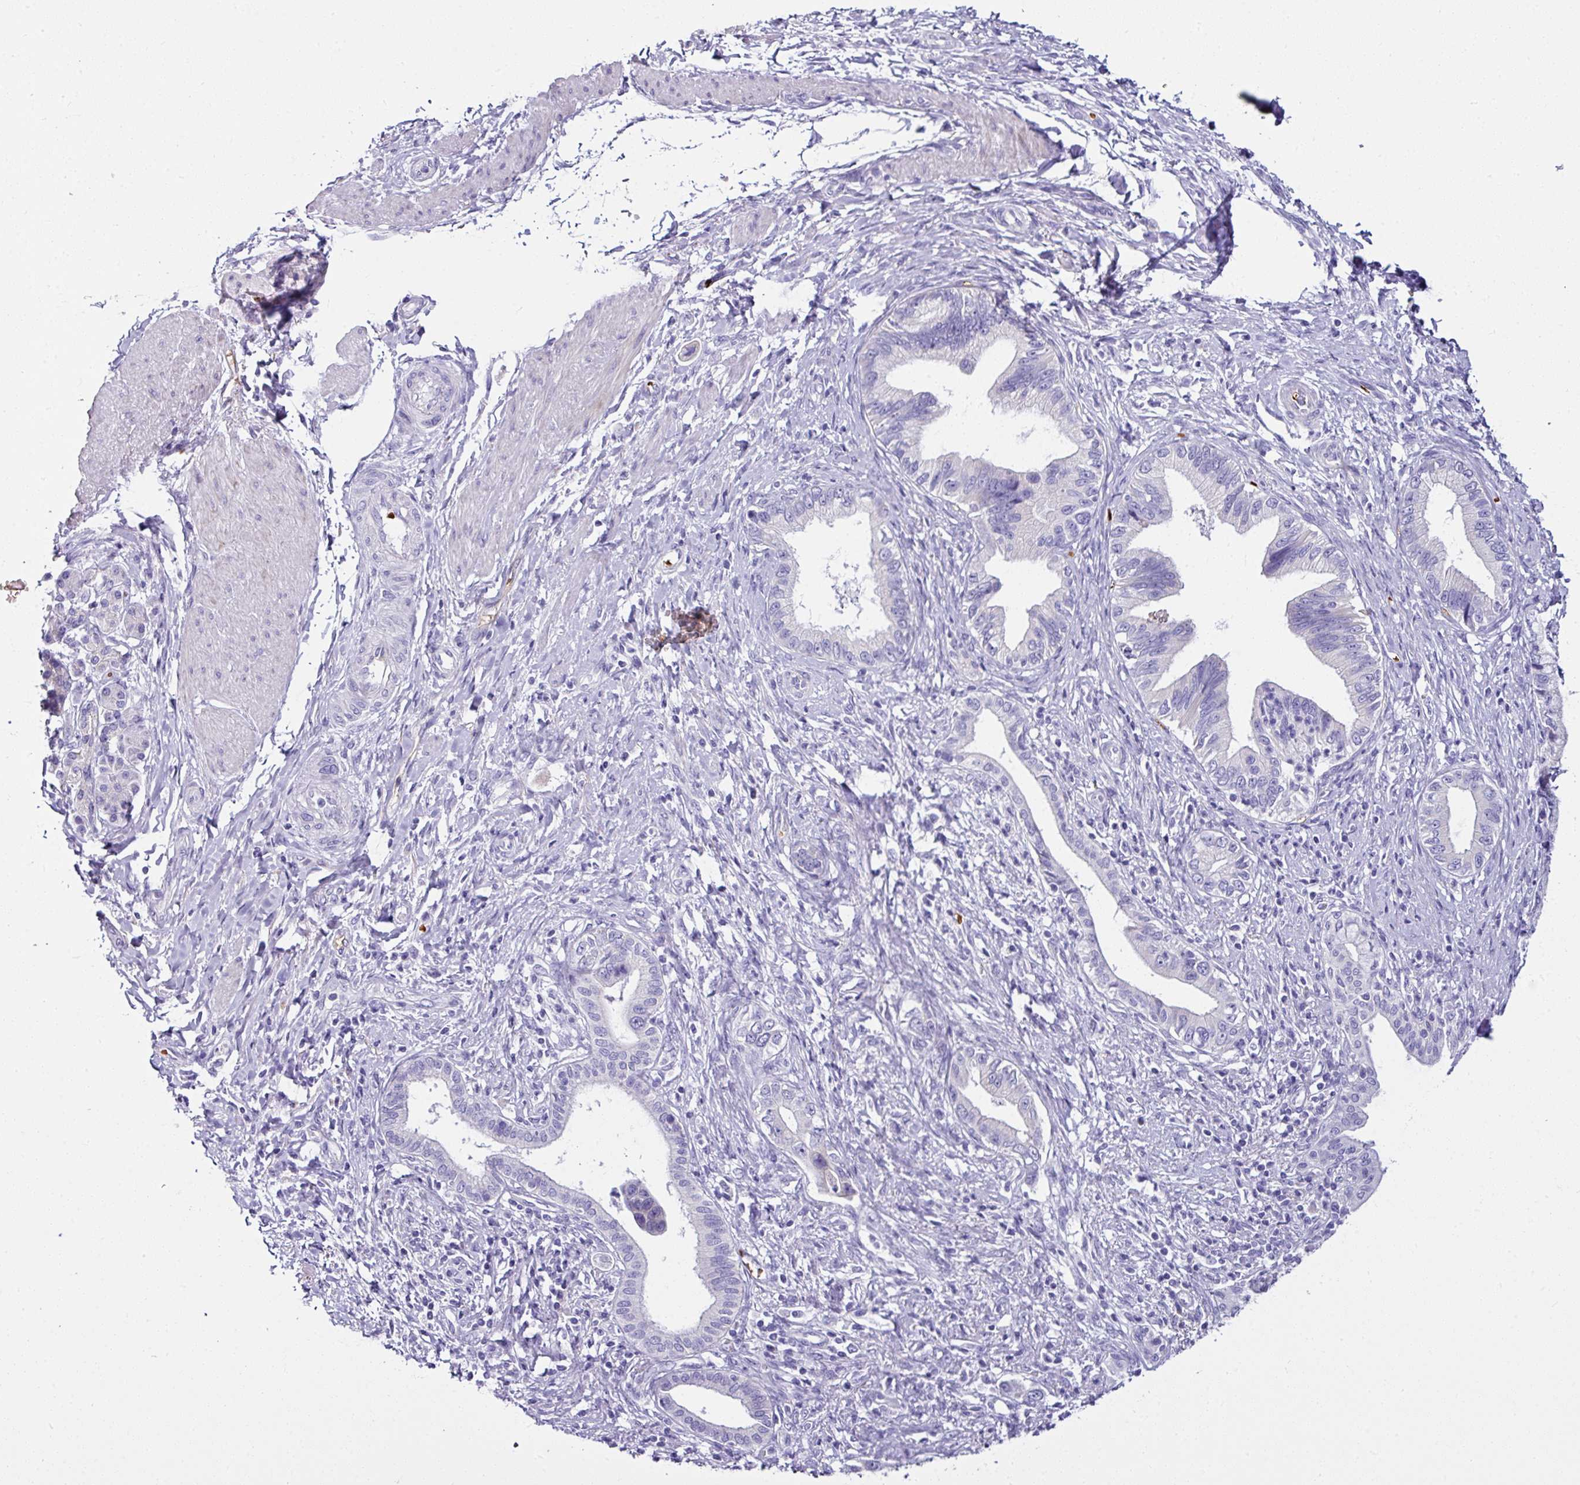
{"staining": {"intensity": "negative", "quantity": "none", "location": "none"}, "tissue": "pancreatic cancer", "cell_type": "Tumor cells", "image_type": "cancer", "snomed": [{"axis": "morphology", "description": "Adenocarcinoma, NOS"}, {"axis": "topography", "description": "Pancreas"}], "caption": "The histopathology image displays no staining of tumor cells in adenocarcinoma (pancreatic). (Stains: DAB (3,3'-diaminobenzidine) immunohistochemistry with hematoxylin counter stain, Microscopy: brightfield microscopy at high magnification).", "gene": "NAPSA", "patient": {"sex": "female", "age": 55}}